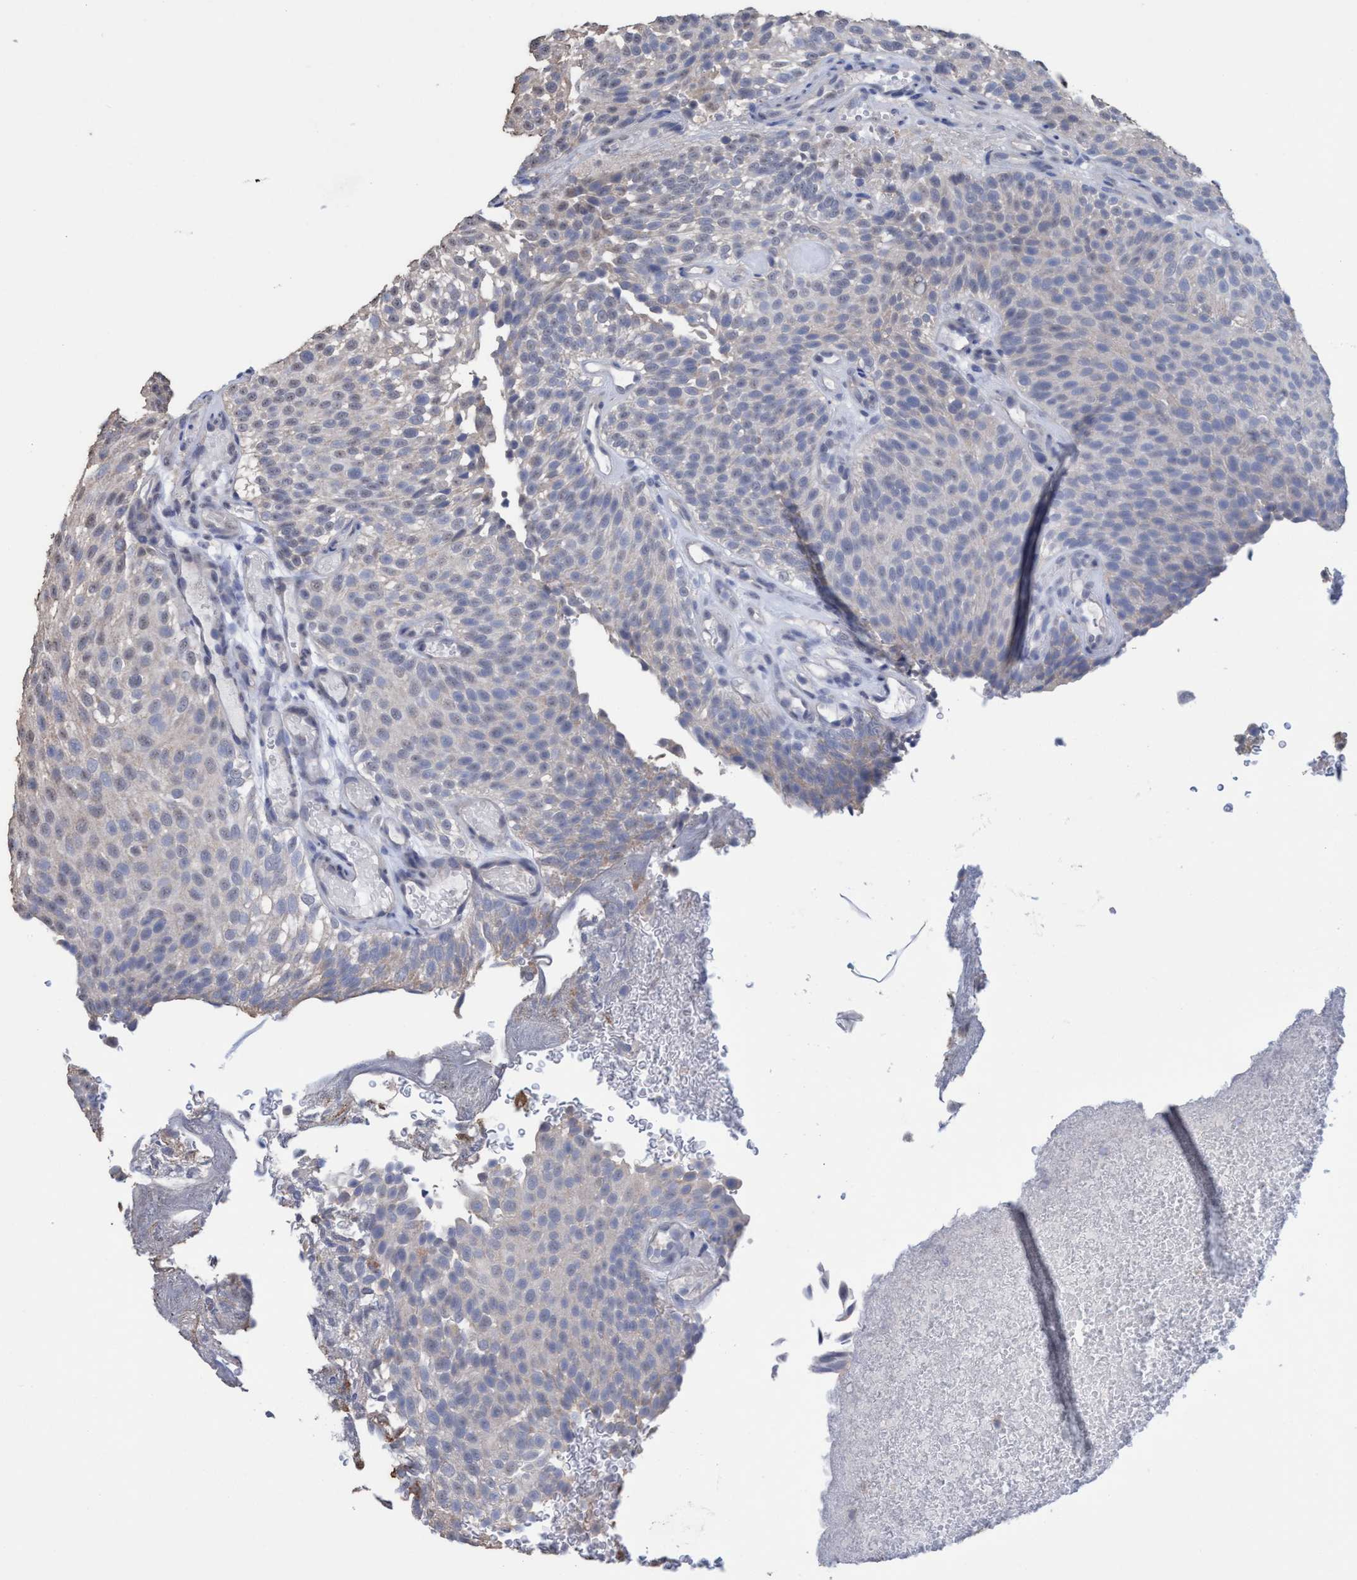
{"staining": {"intensity": "negative", "quantity": "none", "location": "none"}, "tissue": "urothelial cancer", "cell_type": "Tumor cells", "image_type": "cancer", "snomed": [{"axis": "morphology", "description": "Urothelial carcinoma, Low grade"}, {"axis": "topography", "description": "Urinary bladder"}], "caption": "The photomicrograph displays no staining of tumor cells in urothelial cancer.", "gene": "GLOD4", "patient": {"sex": "male", "age": 78}}